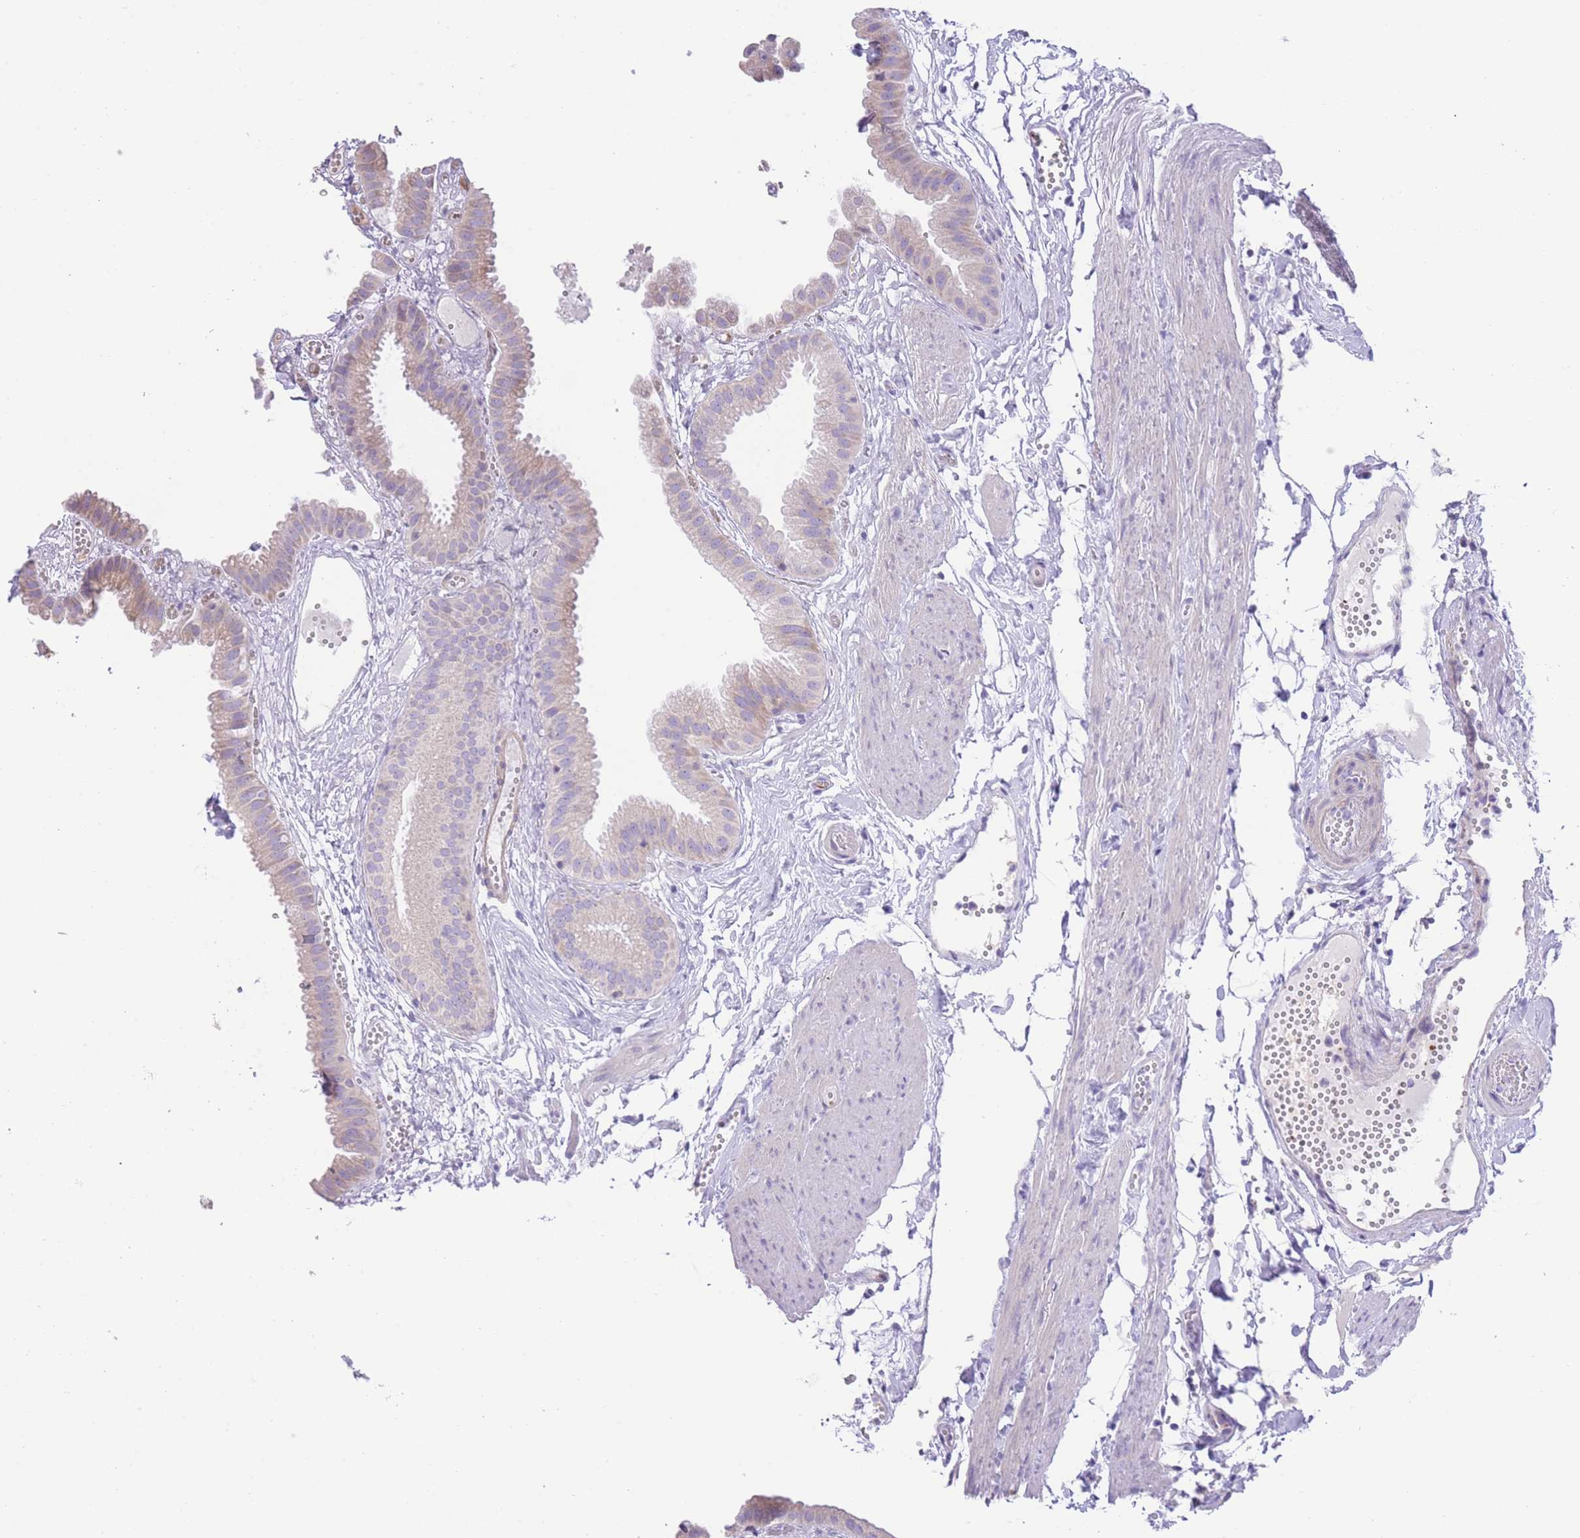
{"staining": {"intensity": "weak", "quantity": "<25%", "location": "cytoplasmic/membranous"}, "tissue": "gallbladder", "cell_type": "Glandular cells", "image_type": "normal", "snomed": [{"axis": "morphology", "description": "Normal tissue, NOS"}, {"axis": "topography", "description": "Gallbladder"}], "caption": "Gallbladder stained for a protein using immunohistochemistry (IHC) displays no positivity glandular cells.", "gene": "ENSG00000289258", "patient": {"sex": "female", "age": 61}}